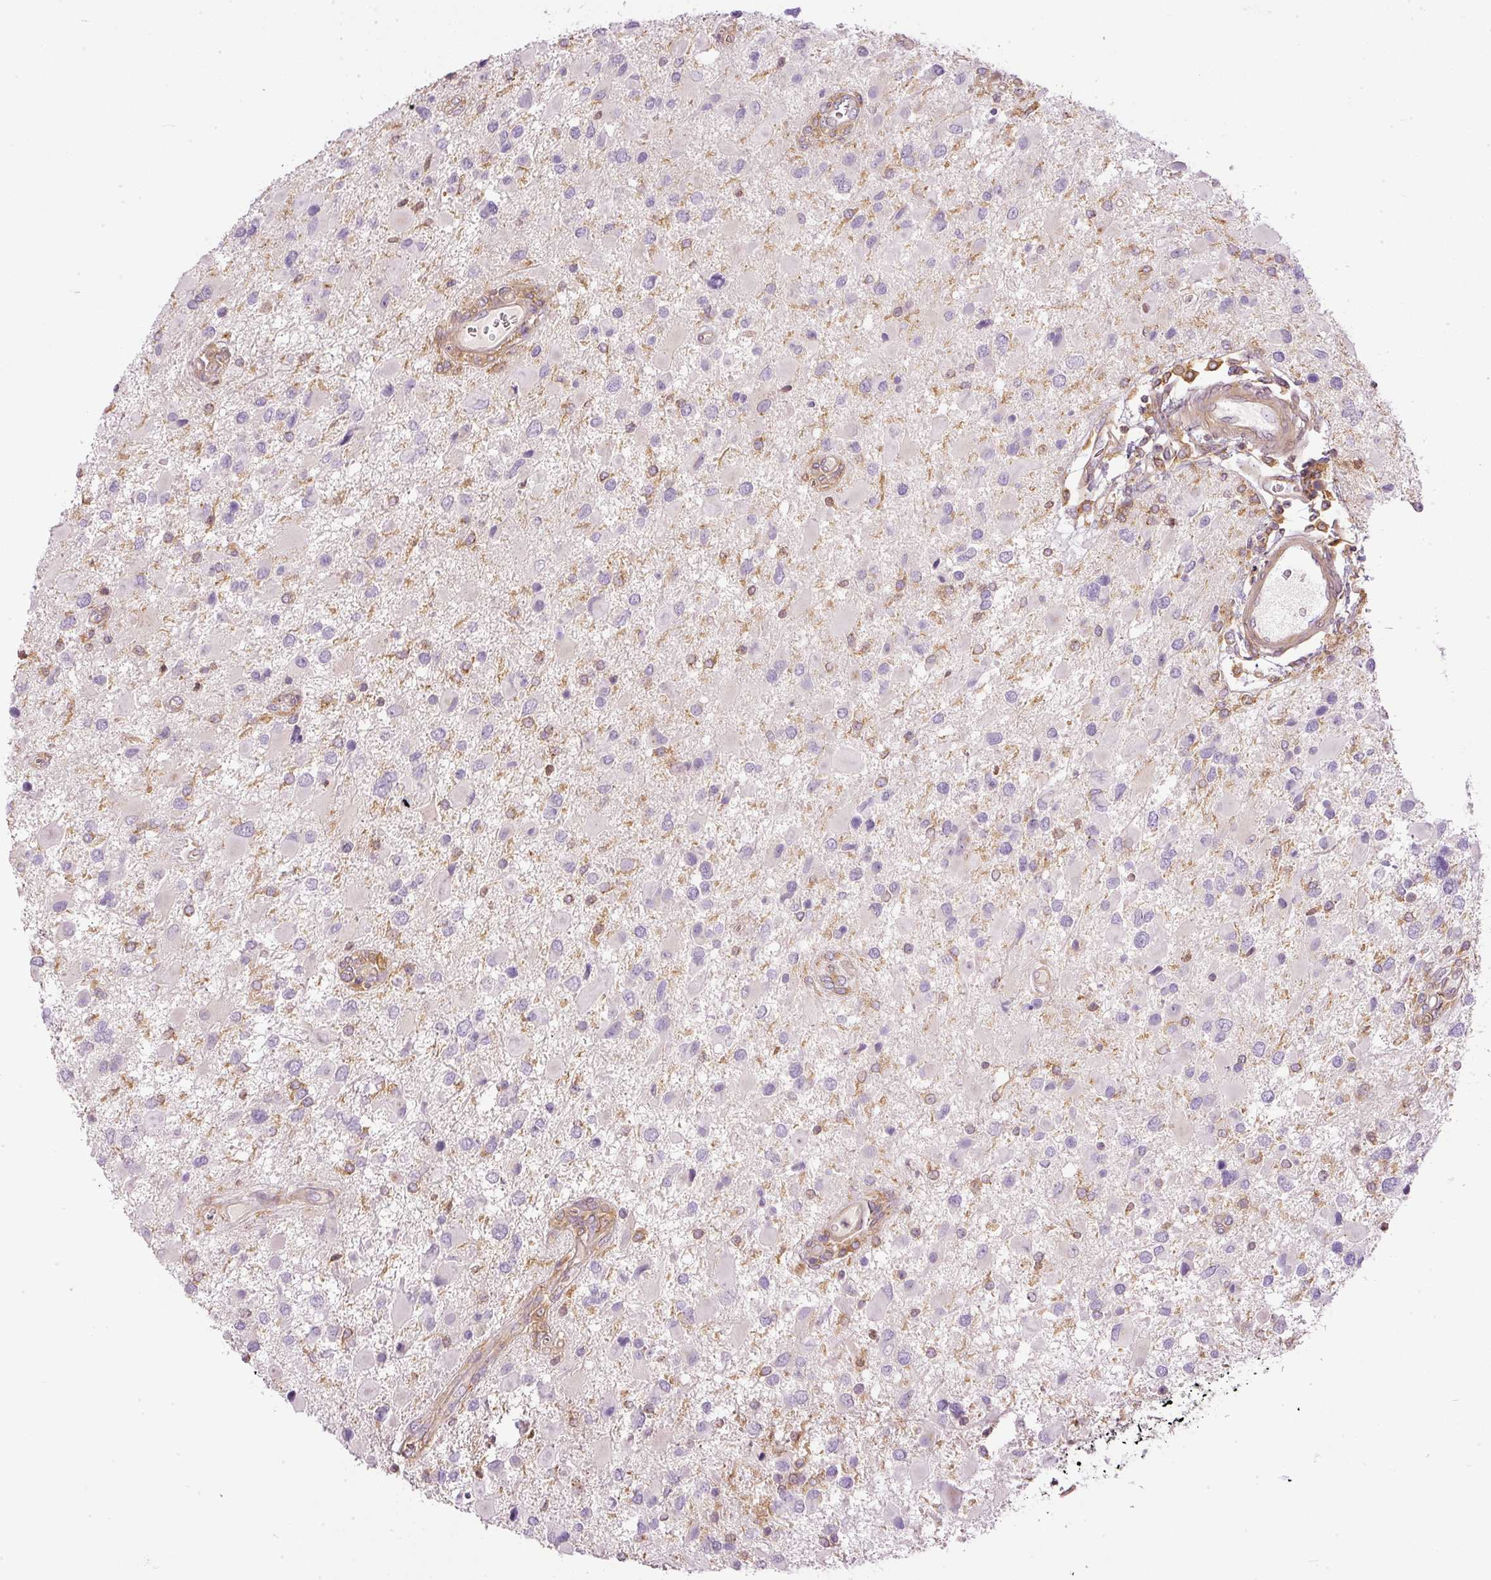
{"staining": {"intensity": "negative", "quantity": "none", "location": "none"}, "tissue": "glioma", "cell_type": "Tumor cells", "image_type": "cancer", "snomed": [{"axis": "morphology", "description": "Glioma, malignant, High grade"}, {"axis": "topography", "description": "Brain"}], "caption": "There is no significant positivity in tumor cells of high-grade glioma (malignant).", "gene": "TBC1D2B", "patient": {"sex": "male", "age": 53}}